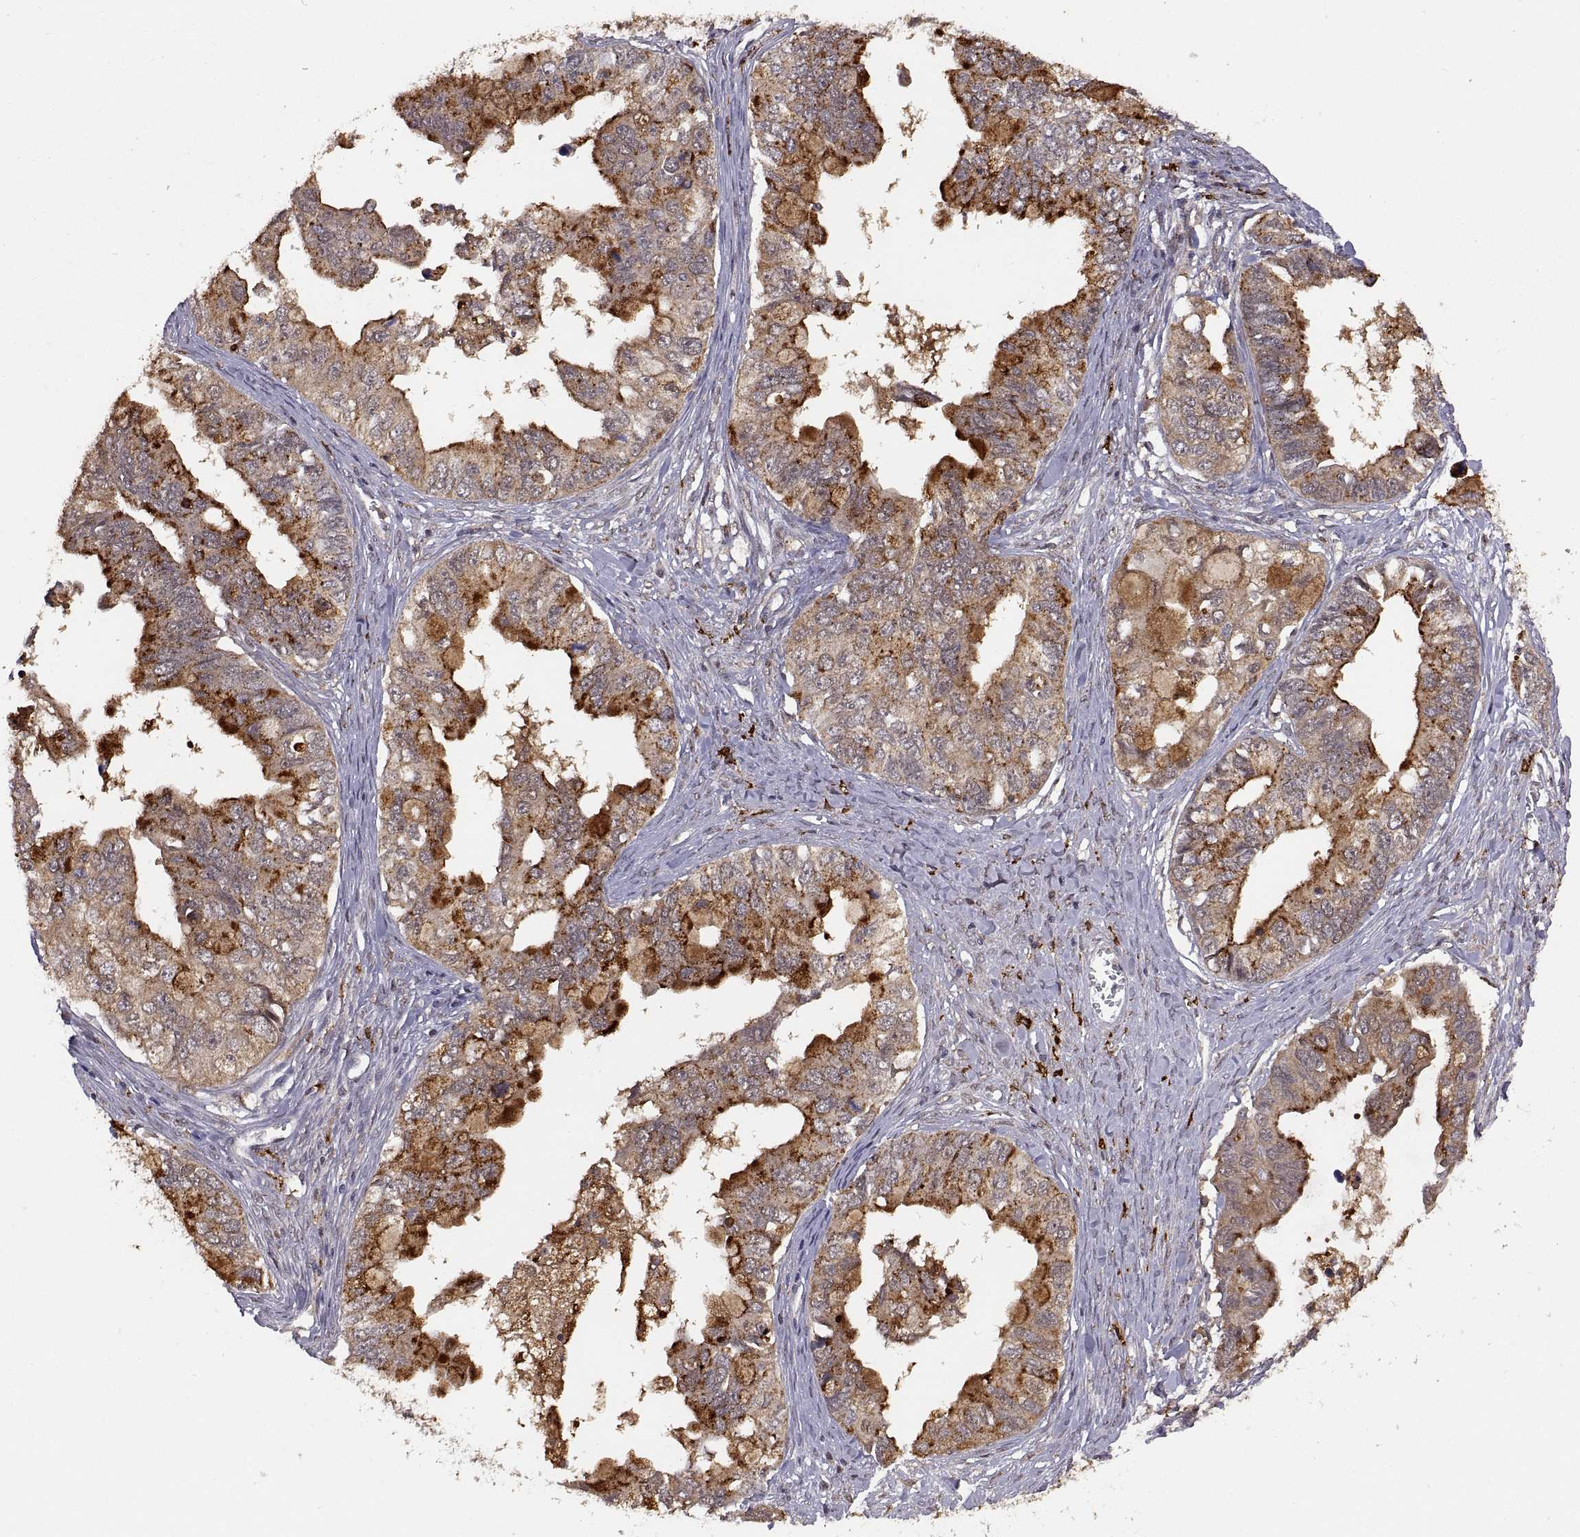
{"staining": {"intensity": "strong", "quantity": "<25%", "location": "cytoplasmic/membranous"}, "tissue": "ovarian cancer", "cell_type": "Tumor cells", "image_type": "cancer", "snomed": [{"axis": "morphology", "description": "Cystadenocarcinoma, mucinous, NOS"}, {"axis": "topography", "description": "Ovary"}], "caption": "IHC histopathology image of neoplastic tissue: human ovarian mucinous cystadenocarcinoma stained using immunohistochemistry displays medium levels of strong protein expression localized specifically in the cytoplasmic/membranous of tumor cells, appearing as a cytoplasmic/membranous brown color.", "gene": "PSMC2", "patient": {"sex": "female", "age": 76}}